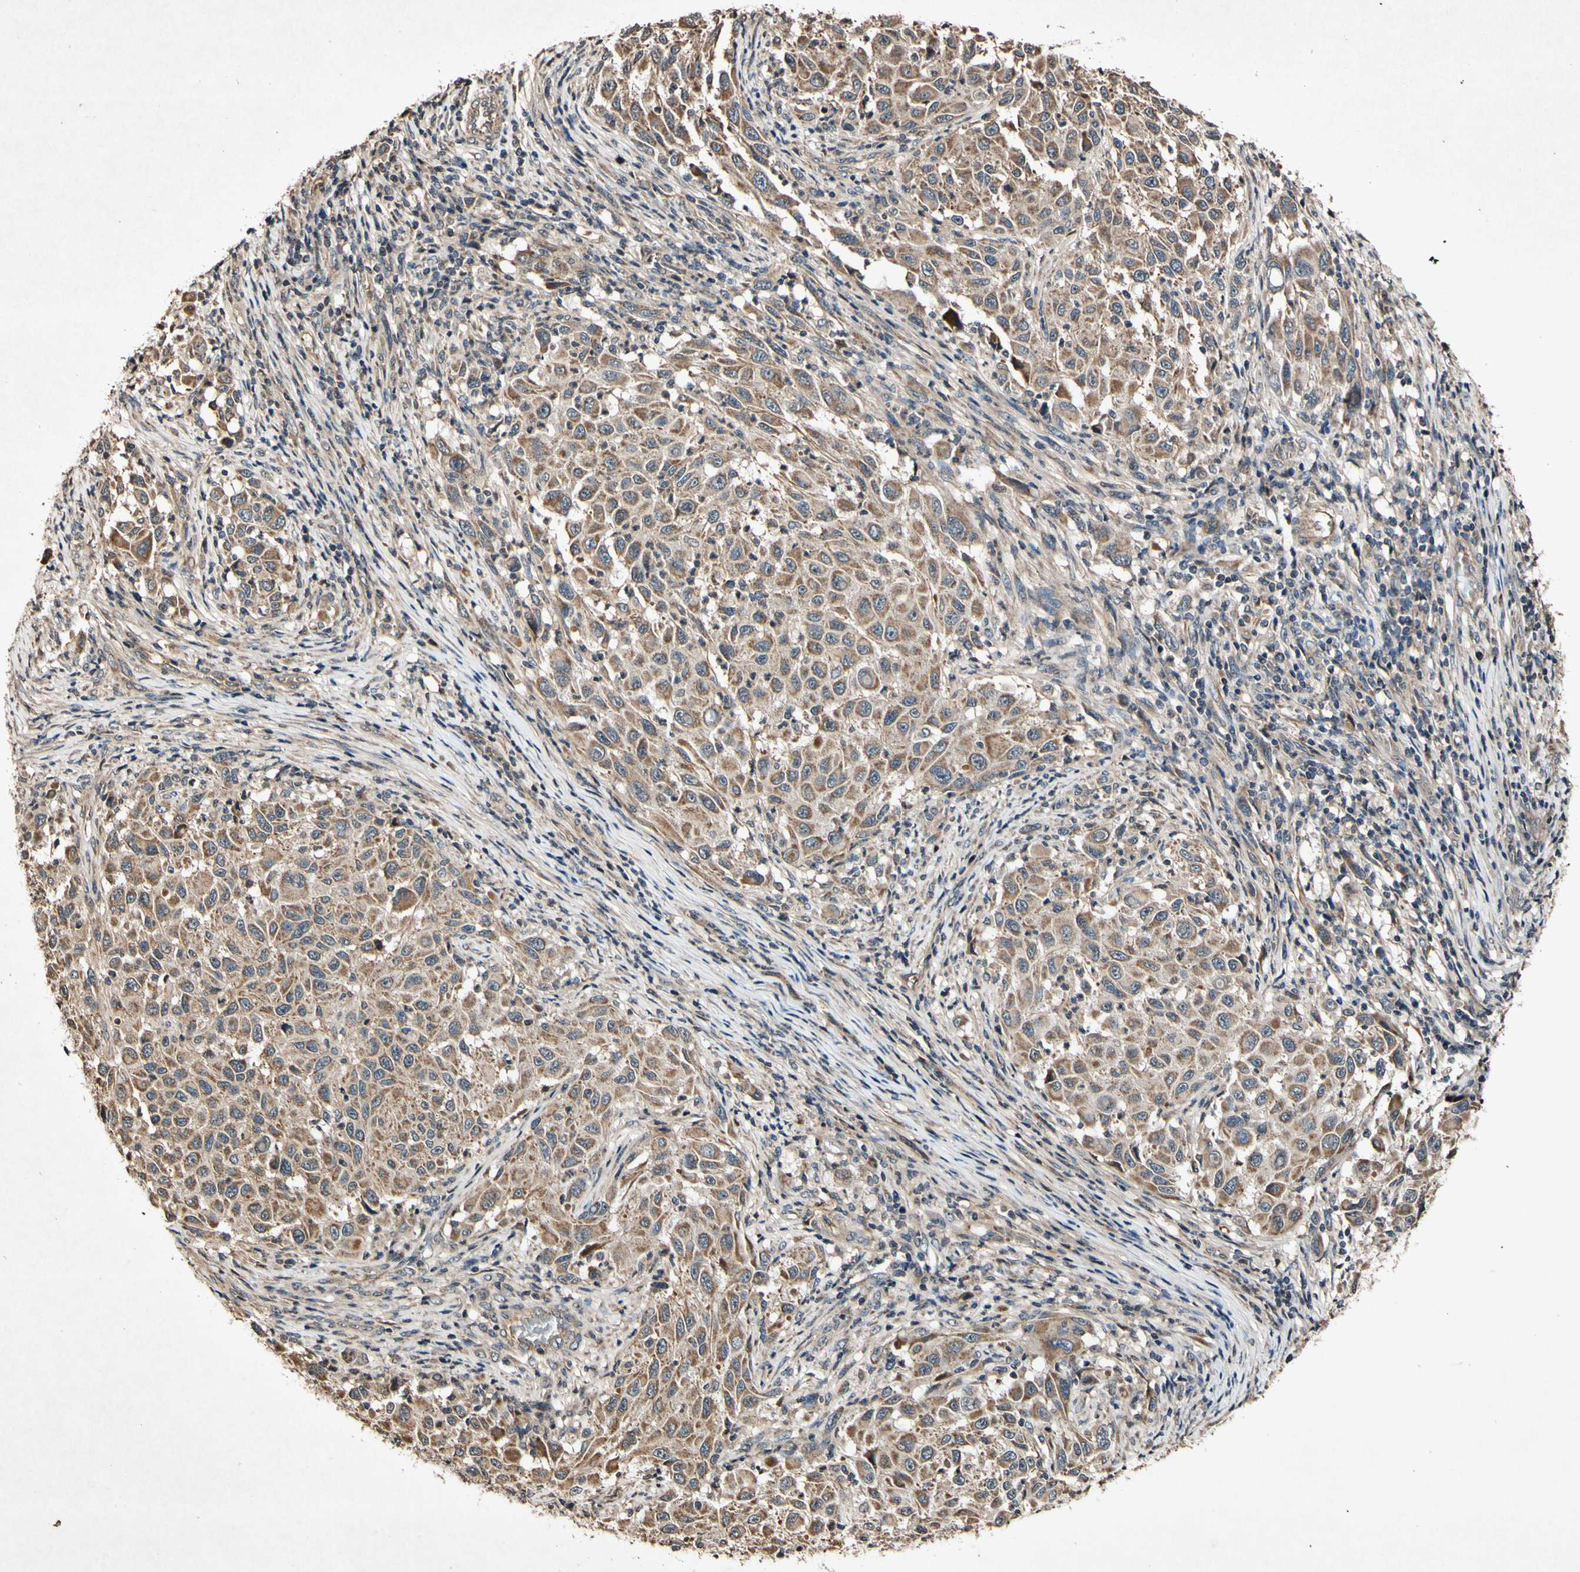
{"staining": {"intensity": "moderate", "quantity": ">75%", "location": "cytoplasmic/membranous"}, "tissue": "melanoma", "cell_type": "Tumor cells", "image_type": "cancer", "snomed": [{"axis": "morphology", "description": "Malignant melanoma, Metastatic site"}, {"axis": "topography", "description": "Lymph node"}], "caption": "Protein expression analysis of malignant melanoma (metastatic site) displays moderate cytoplasmic/membranous expression in about >75% of tumor cells.", "gene": "PLAT", "patient": {"sex": "male", "age": 61}}